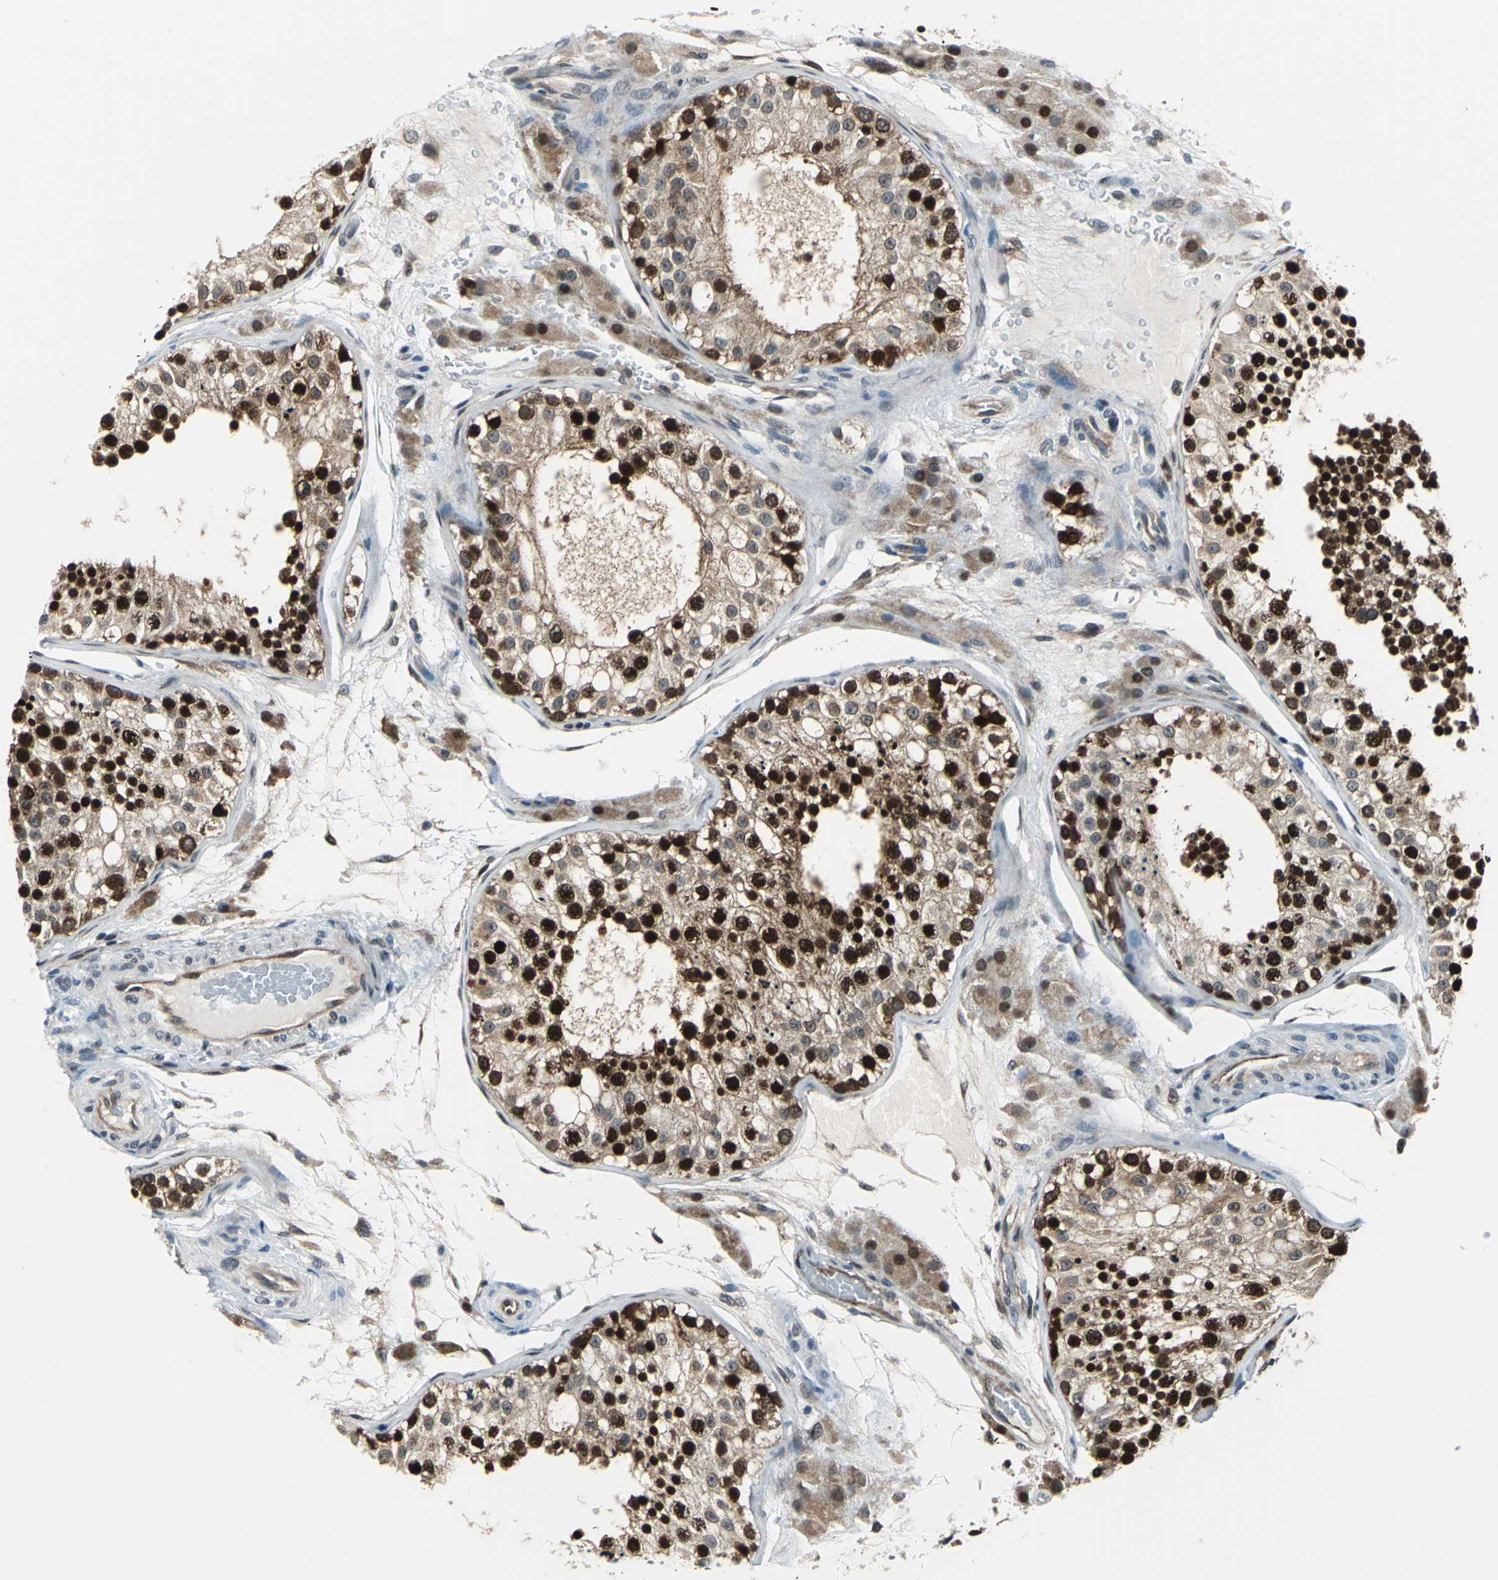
{"staining": {"intensity": "strong", "quantity": ">75%", "location": "cytoplasmic/membranous,nuclear"}, "tissue": "testis", "cell_type": "Cells in seminiferous ducts", "image_type": "normal", "snomed": [{"axis": "morphology", "description": "Normal tissue, NOS"}, {"axis": "topography", "description": "Testis"}], "caption": "IHC micrograph of unremarkable testis stained for a protein (brown), which shows high levels of strong cytoplasmic/membranous,nuclear expression in about >75% of cells in seminiferous ducts.", "gene": "POLR3K", "patient": {"sex": "male", "age": 26}}